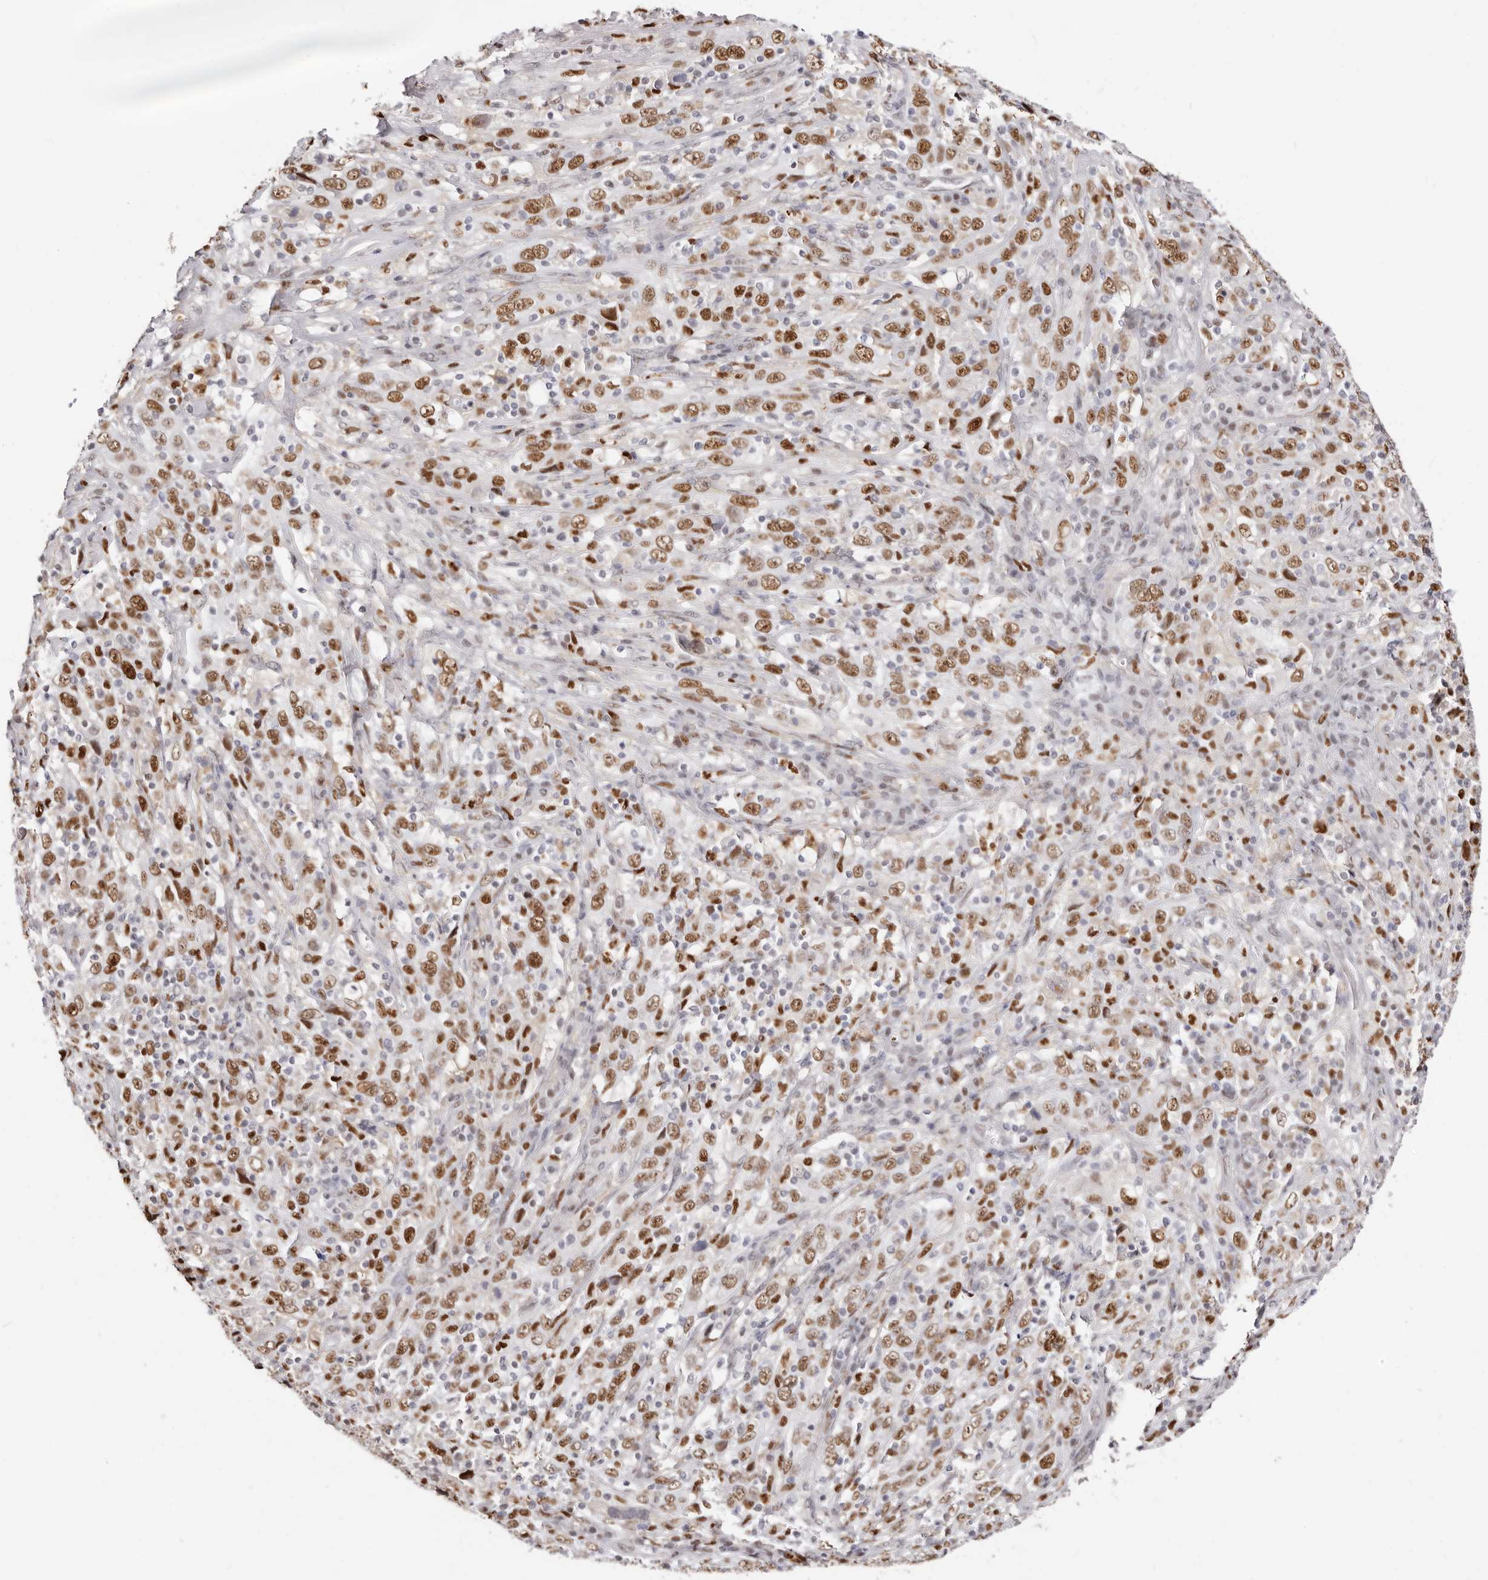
{"staining": {"intensity": "moderate", "quantity": ">75%", "location": "nuclear"}, "tissue": "cervical cancer", "cell_type": "Tumor cells", "image_type": "cancer", "snomed": [{"axis": "morphology", "description": "Squamous cell carcinoma, NOS"}, {"axis": "topography", "description": "Cervix"}], "caption": "A brown stain labels moderate nuclear staining of a protein in cervical cancer tumor cells. (brown staining indicates protein expression, while blue staining denotes nuclei).", "gene": "TKT", "patient": {"sex": "female", "age": 46}}